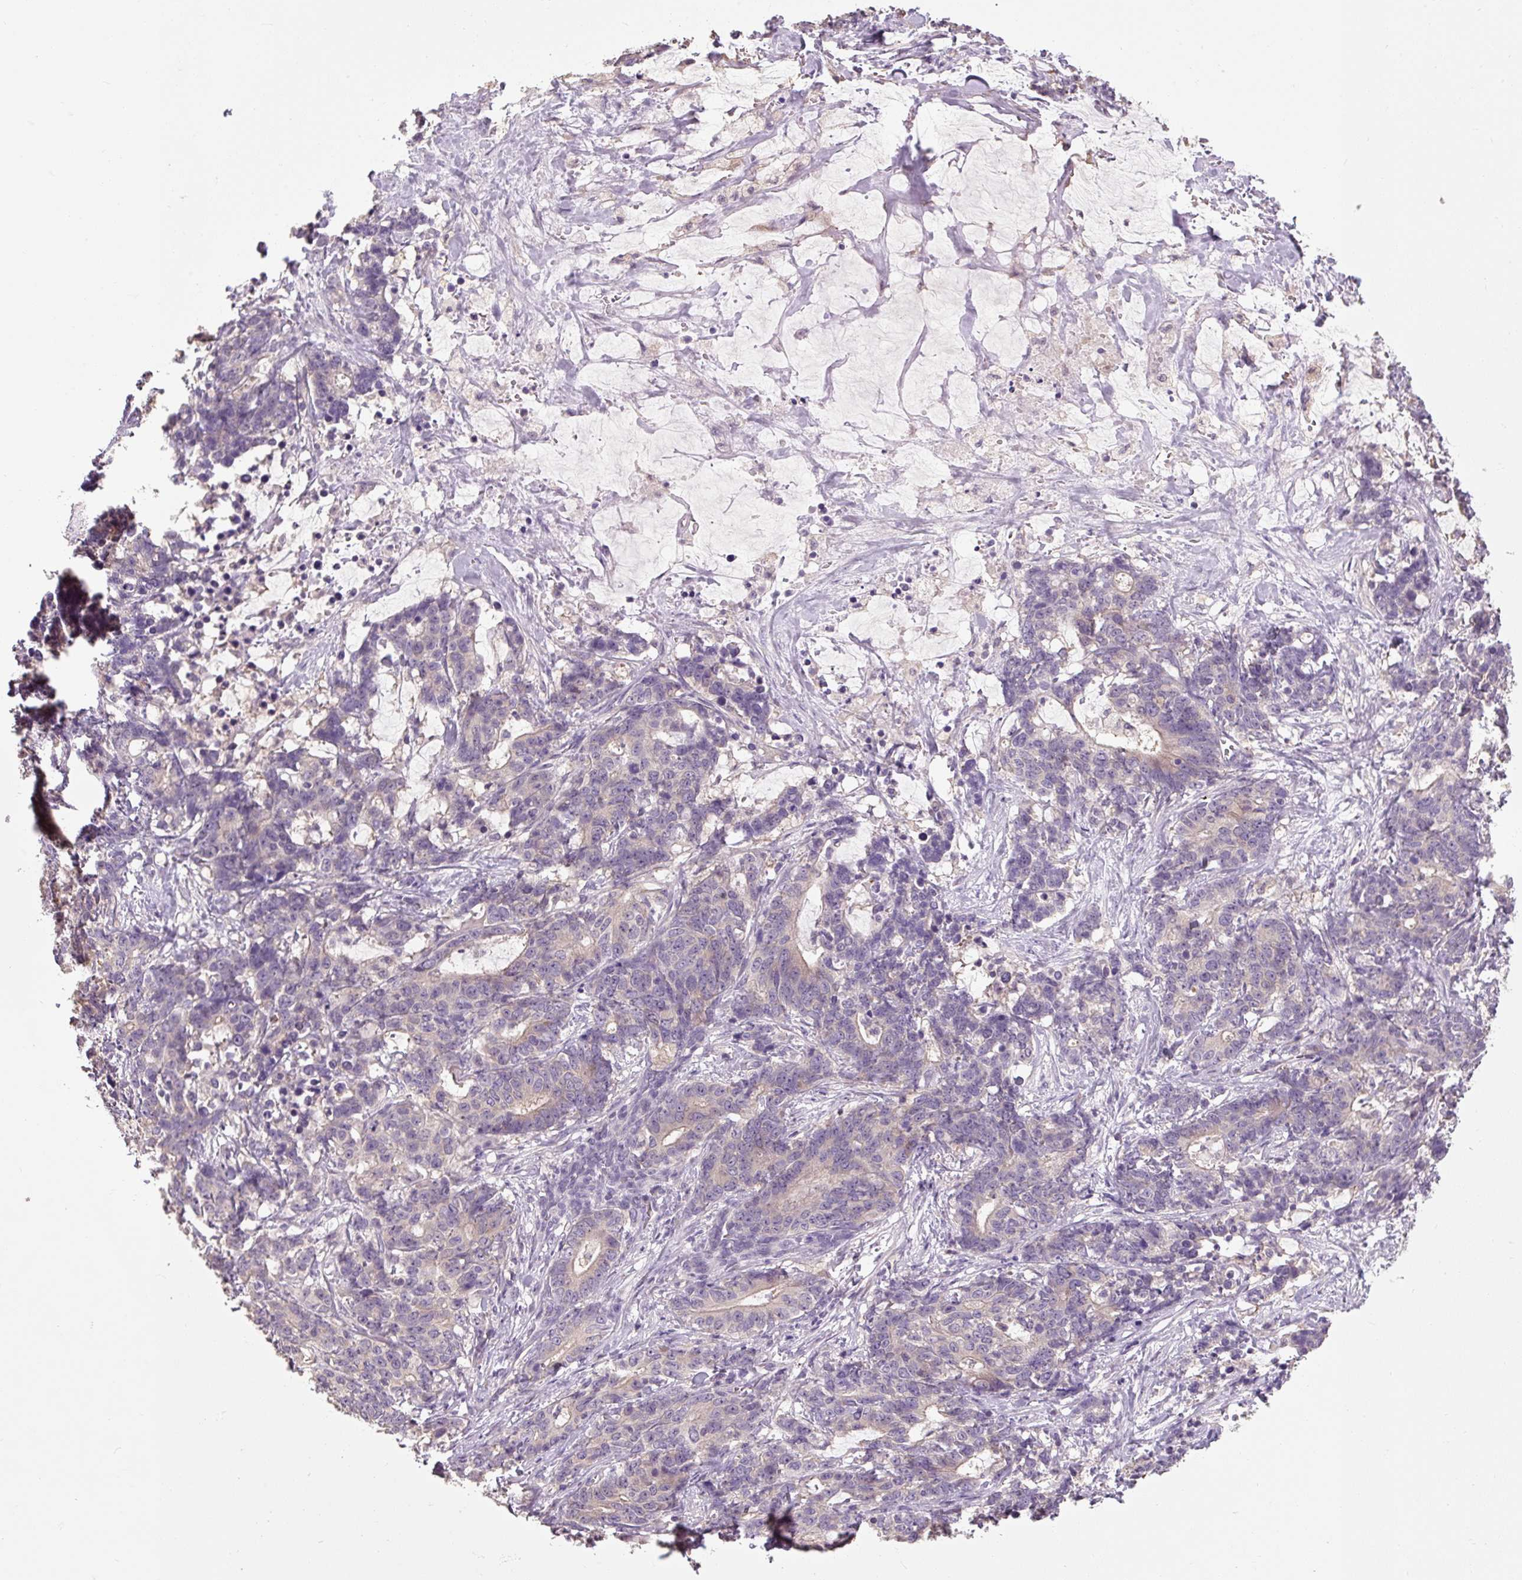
{"staining": {"intensity": "negative", "quantity": "none", "location": "none"}, "tissue": "stomach cancer", "cell_type": "Tumor cells", "image_type": "cancer", "snomed": [{"axis": "morphology", "description": "Normal tissue, NOS"}, {"axis": "morphology", "description": "Adenocarcinoma, NOS"}, {"axis": "topography", "description": "Stomach"}], "caption": "The image exhibits no significant expression in tumor cells of stomach cancer. Brightfield microscopy of IHC stained with DAB (3,3'-diaminobenzidine) (brown) and hematoxylin (blue), captured at high magnification.", "gene": "CFAP65", "patient": {"sex": "female", "age": 64}}